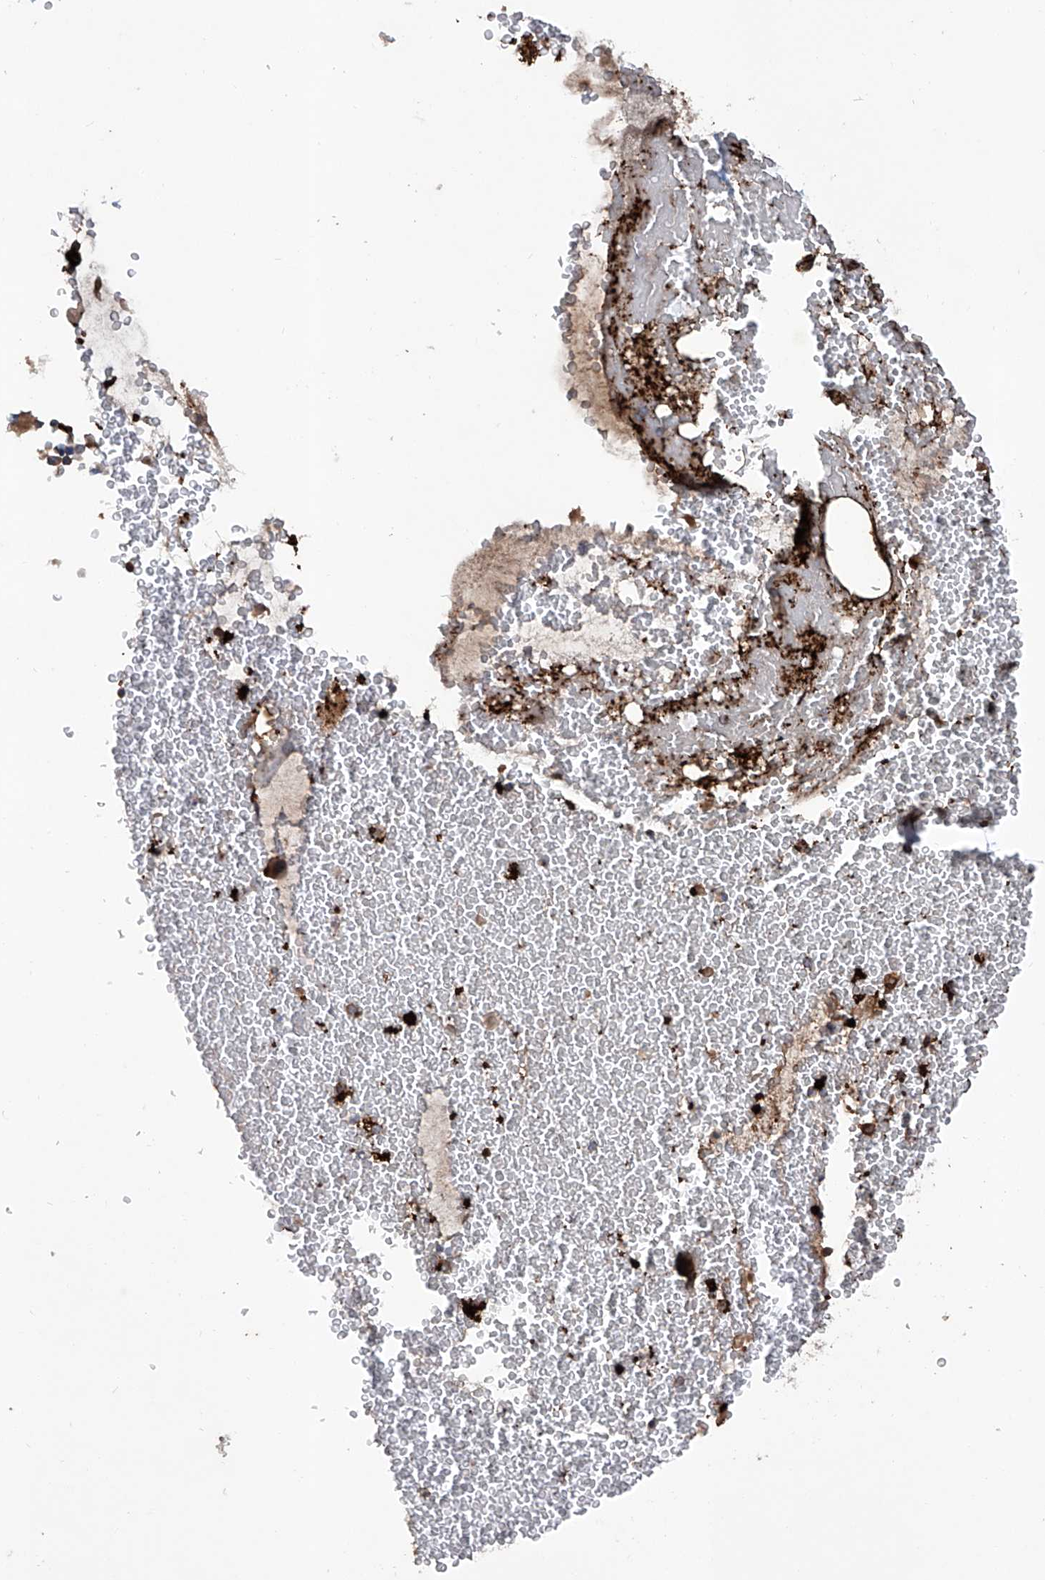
{"staining": {"intensity": "strong", "quantity": ">75%", "location": "cytoplasmic/membranous"}, "tissue": "bronchus", "cell_type": "Respiratory epithelial cells", "image_type": "normal", "snomed": [{"axis": "morphology", "description": "Normal tissue, NOS"}, {"axis": "morphology", "description": "Squamous cell carcinoma, NOS"}, {"axis": "topography", "description": "Lymph node"}, {"axis": "topography", "description": "Bronchus"}, {"axis": "topography", "description": "Lung"}], "caption": "Protein staining exhibits strong cytoplasmic/membranous expression in about >75% of respiratory epithelial cells in unremarkable bronchus. Immunohistochemistry (ihc) stains the protein in brown and the nuclei are stained blue.", "gene": "ASCC3", "patient": {"sex": "male", "age": 66}}